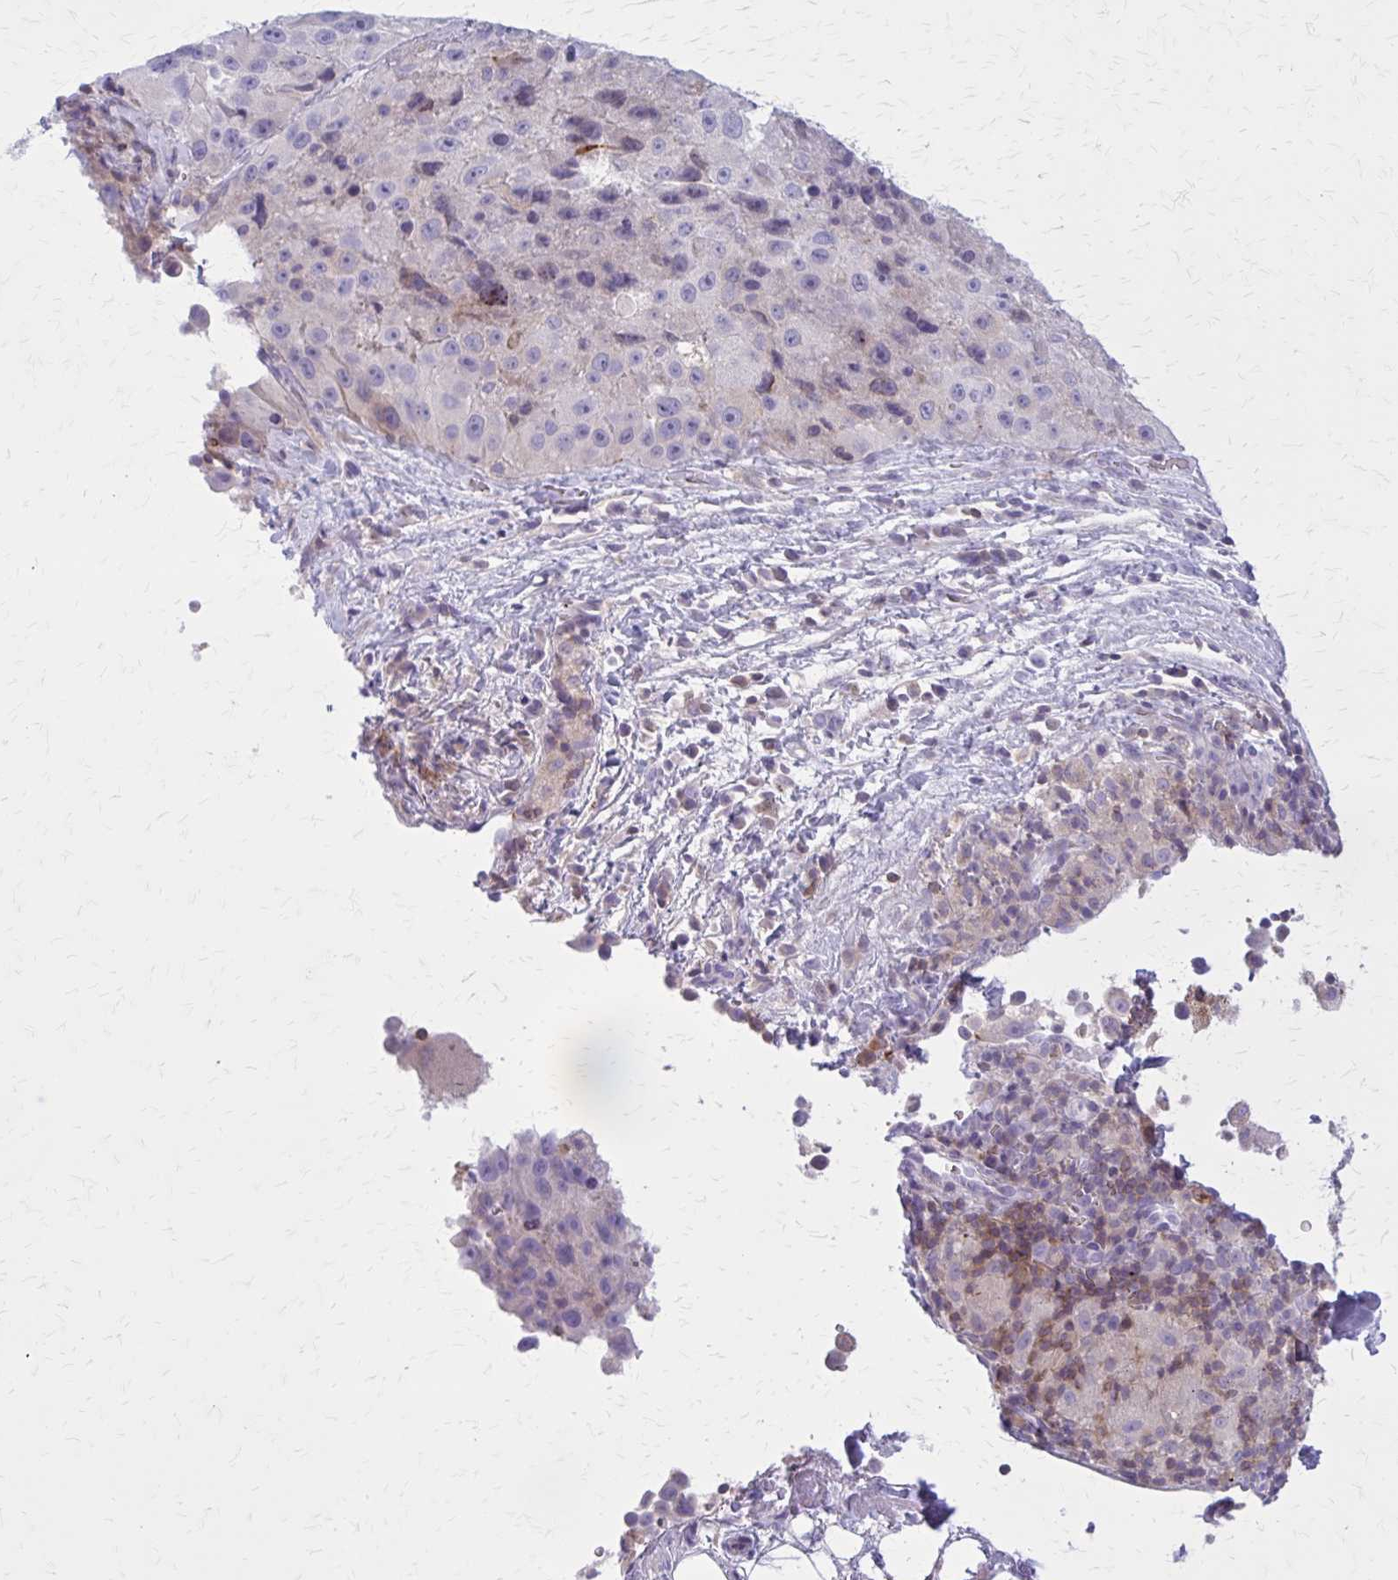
{"staining": {"intensity": "negative", "quantity": "none", "location": "none"}, "tissue": "melanoma", "cell_type": "Tumor cells", "image_type": "cancer", "snomed": [{"axis": "morphology", "description": "Malignant melanoma, Metastatic site"}, {"axis": "topography", "description": "Lymph node"}], "caption": "There is no significant positivity in tumor cells of malignant melanoma (metastatic site). (DAB (3,3'-diaminobenzidine) immunohistochemistry (IHC) visualized using brightfield microscopy, high magnification).", "gene": "PITPNM1", "patient": {"sex": "male", "age": 62}}